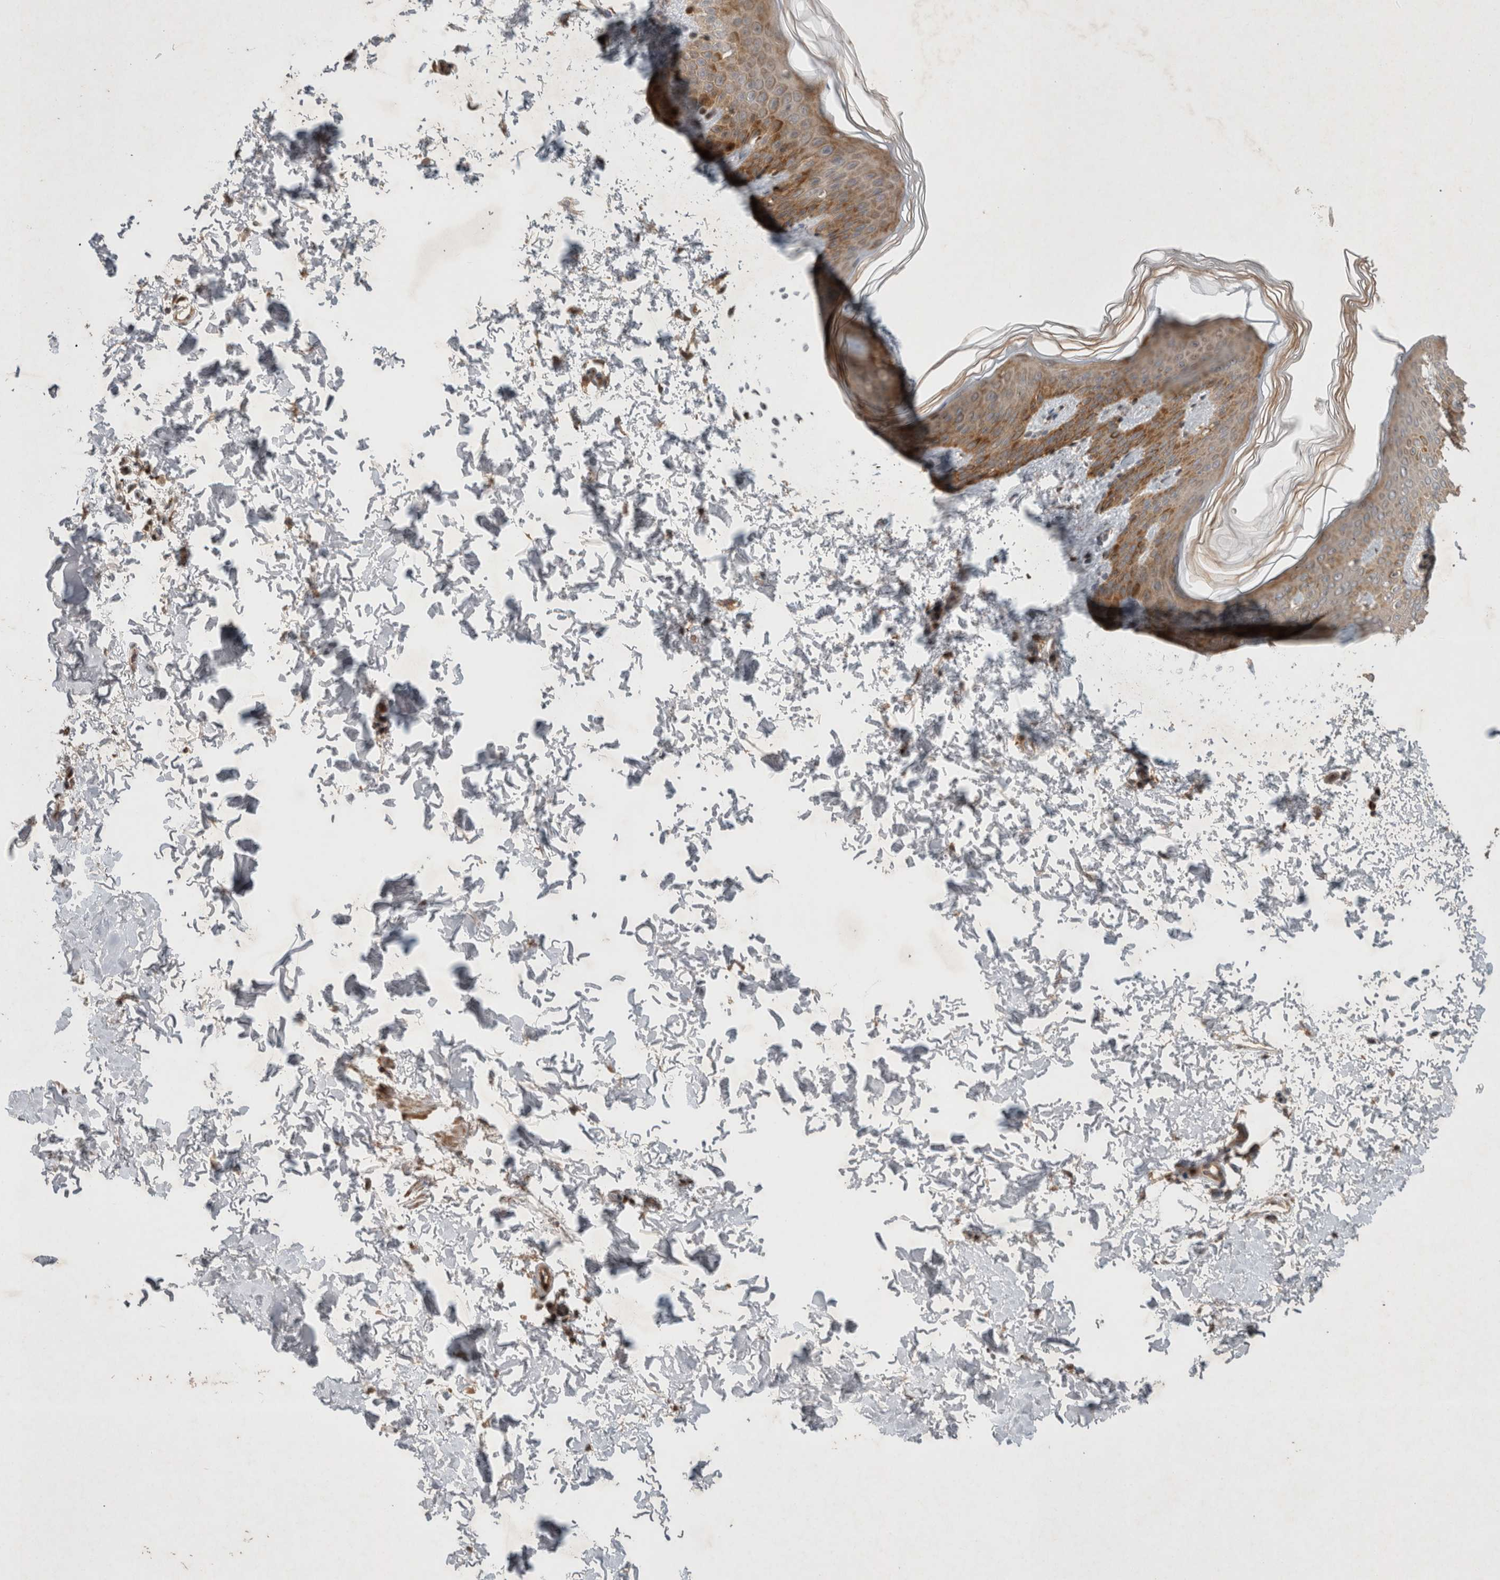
{"staining": {"intensity": "moderate", "quantity": ">75%", "location": "cytoplasmic/membranous"}, "tissue": "skin", "cell_type": "Fibroblasts", "image_type": "normal", "snomed": [{"axis": "morphology", "description": "Normal tissue, NOS"}, {"axis": "morphology", "description": "Neoplasm, benign, NOS"}, {"axis": "topography", "description": "Skin"}, {"axis": "topography", "description": "Soft tissue"}], "caption": "Benign skin was stained to show a protein in brown. There is medium levels of moderate cytoplasmic/membranous expression in approximately >75% of fibroblasts. Nuclei are stained in blue.", "gene": "SERAC1", "patient": {"sex": "male", "age": 26}}